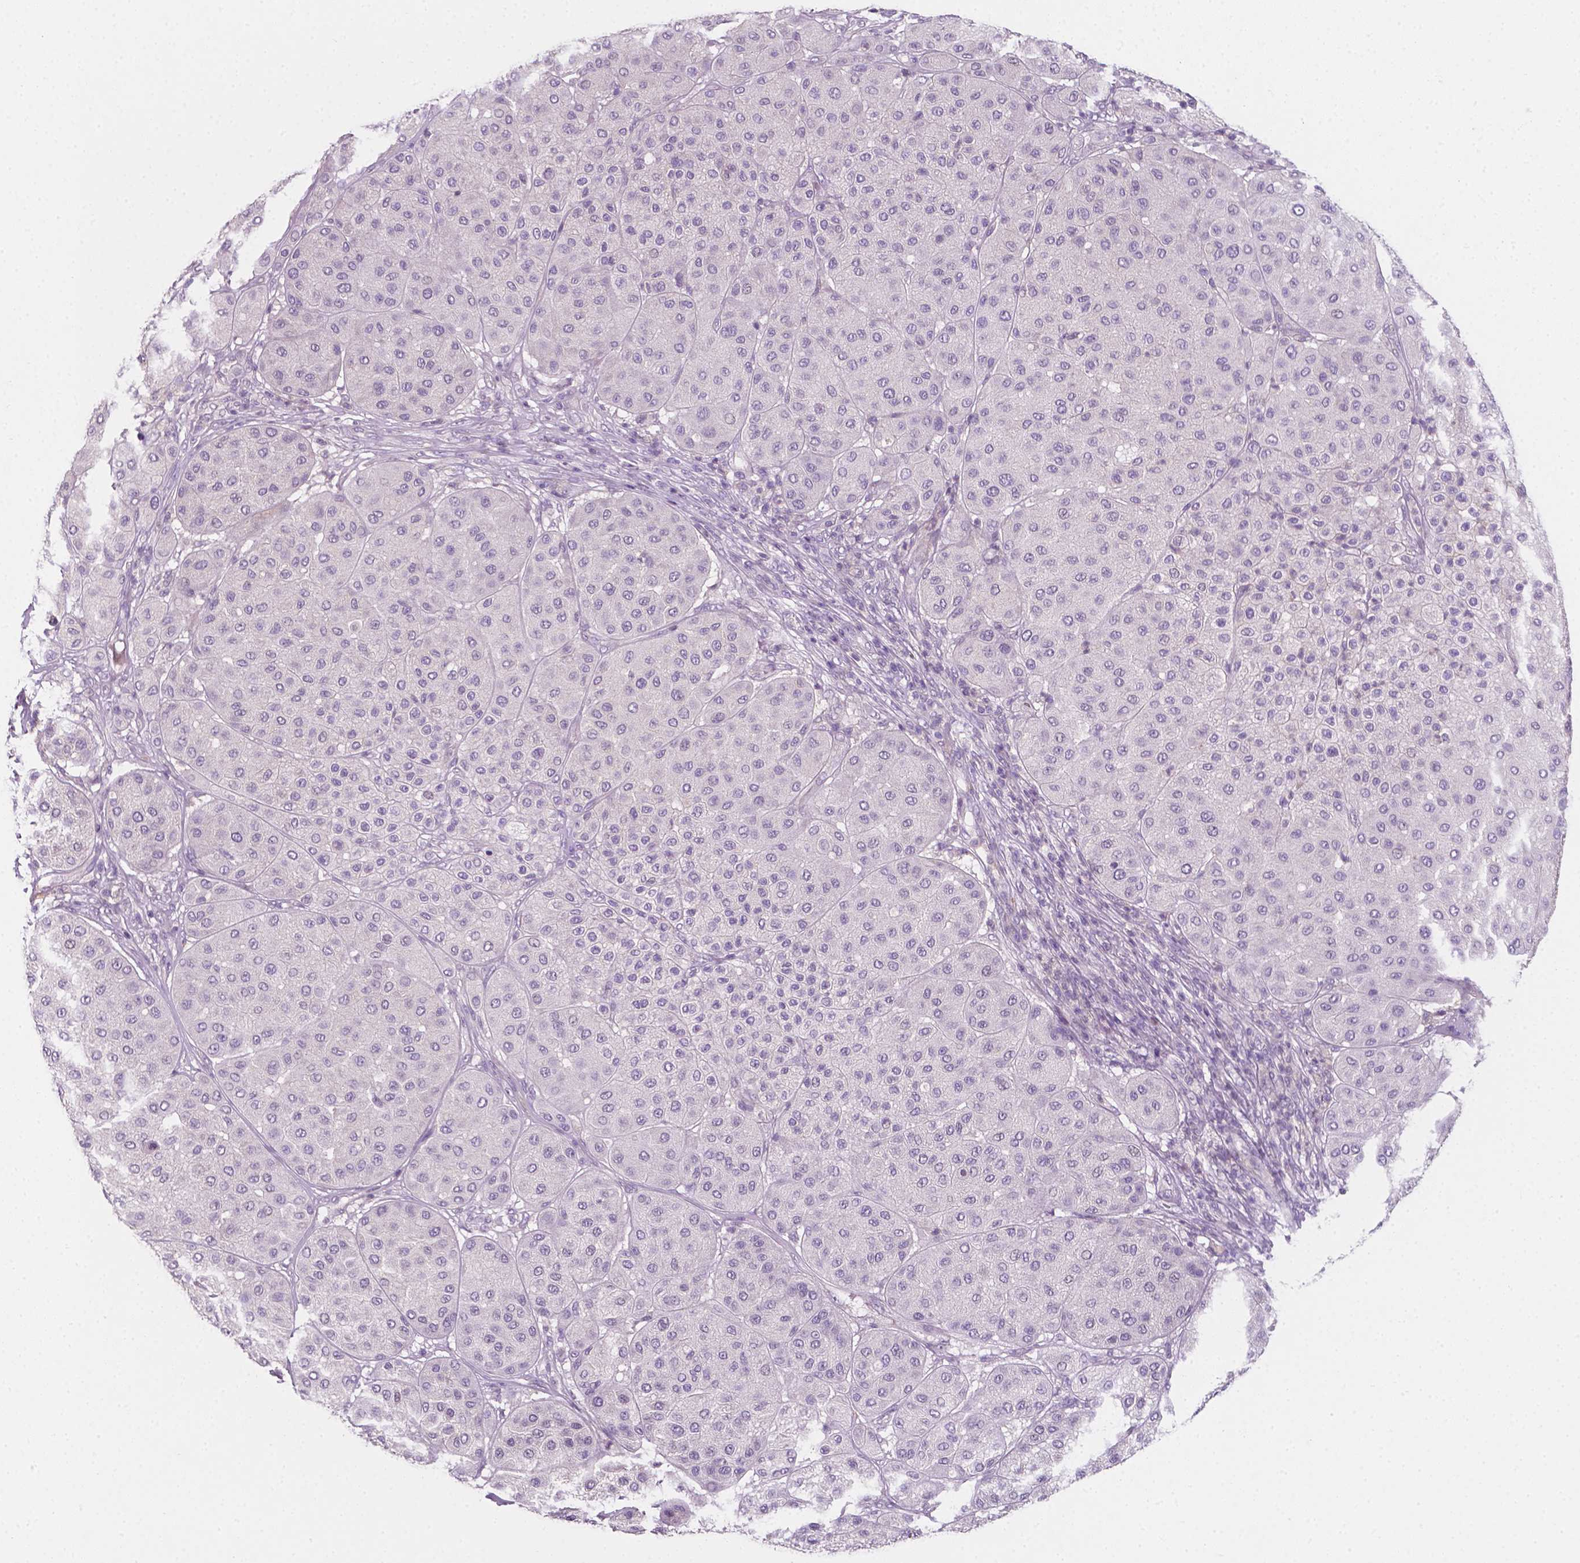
{"staining": {"intensity": "negative", "quantity": "none", "location": "none"}, "tissue": "melanoma", "cell_type": "Tumor cells", "image_type": "cancer", "snomed": [{"axis": "morphology", "description": "Malignant melanoma, Metastatic site"}, {"axis": "topography", "description": "Smooth muscle"}], "caption": "The micrograph displays no staining of tumor cells in malignant melanoma (metastatic site). (DAB IHC, high magnification).", "gene": "EGFR", "patient": {"sex": "male", "age": 41}}